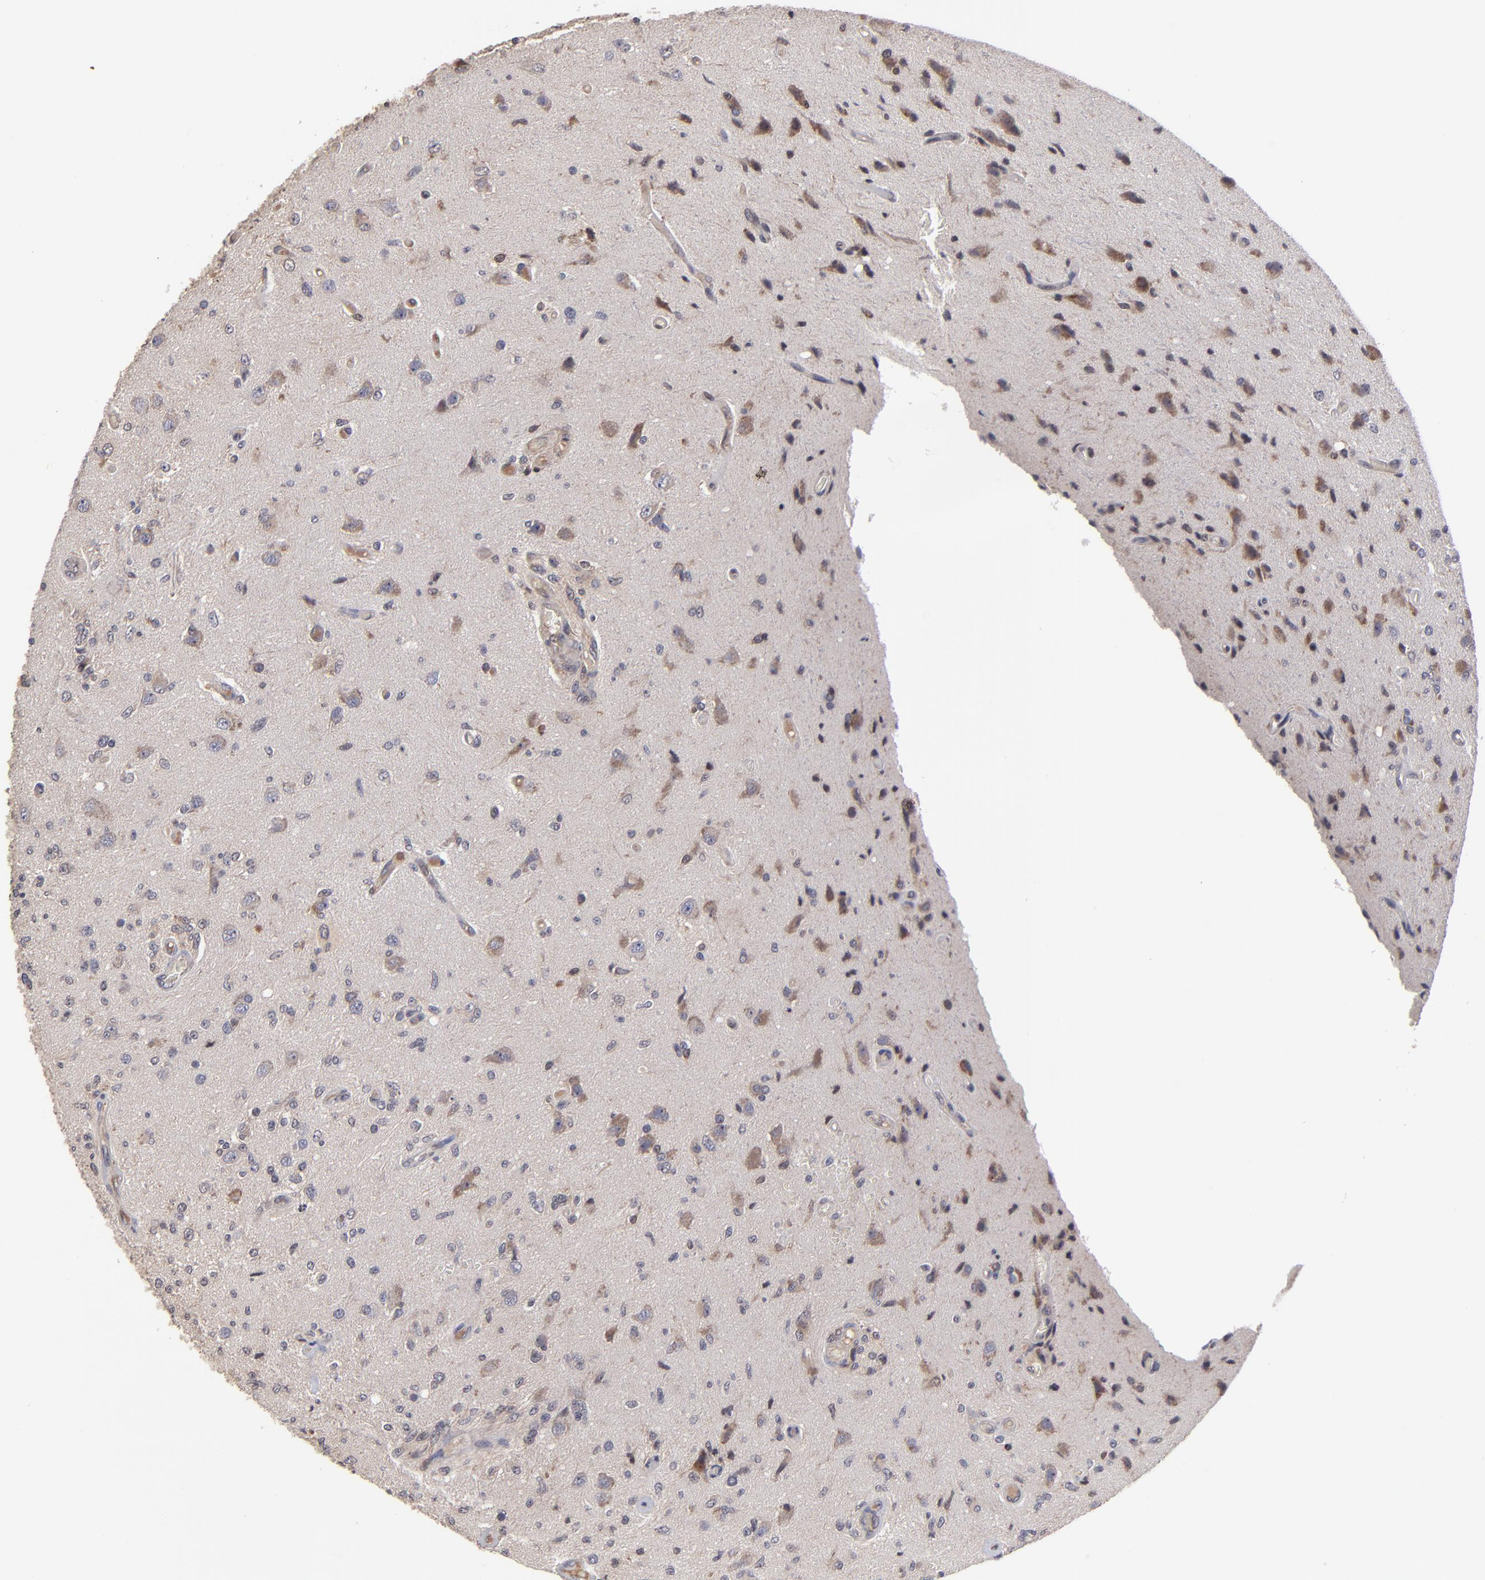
{"staining": {"intensity": "moderate", "quantity": "25%-75%", "location": "cytoplasmic/membranous"}, "tissue": "glioma", "cell_type": "Tumor cells", "image_type": "cancer", "snomed": [{"axis": "morphology", "description": "Normal tissue, NOS"}, {"axis": "morphology", "description": "Glioma, malignant, High grade"}, {"axis": "topography", "description": "Cerebral cortex"}], "caption": "Glioma was stained to show a protein in brown. There is medium levels of moderate cytoplasmic/membranous staining in about 25%-75% of tumor cells. (brown staining indicates protein expression, while blue staining denotes nuclei).", "gene": "UBE2L6", "patient": {"sex": "male", "age": 77}}